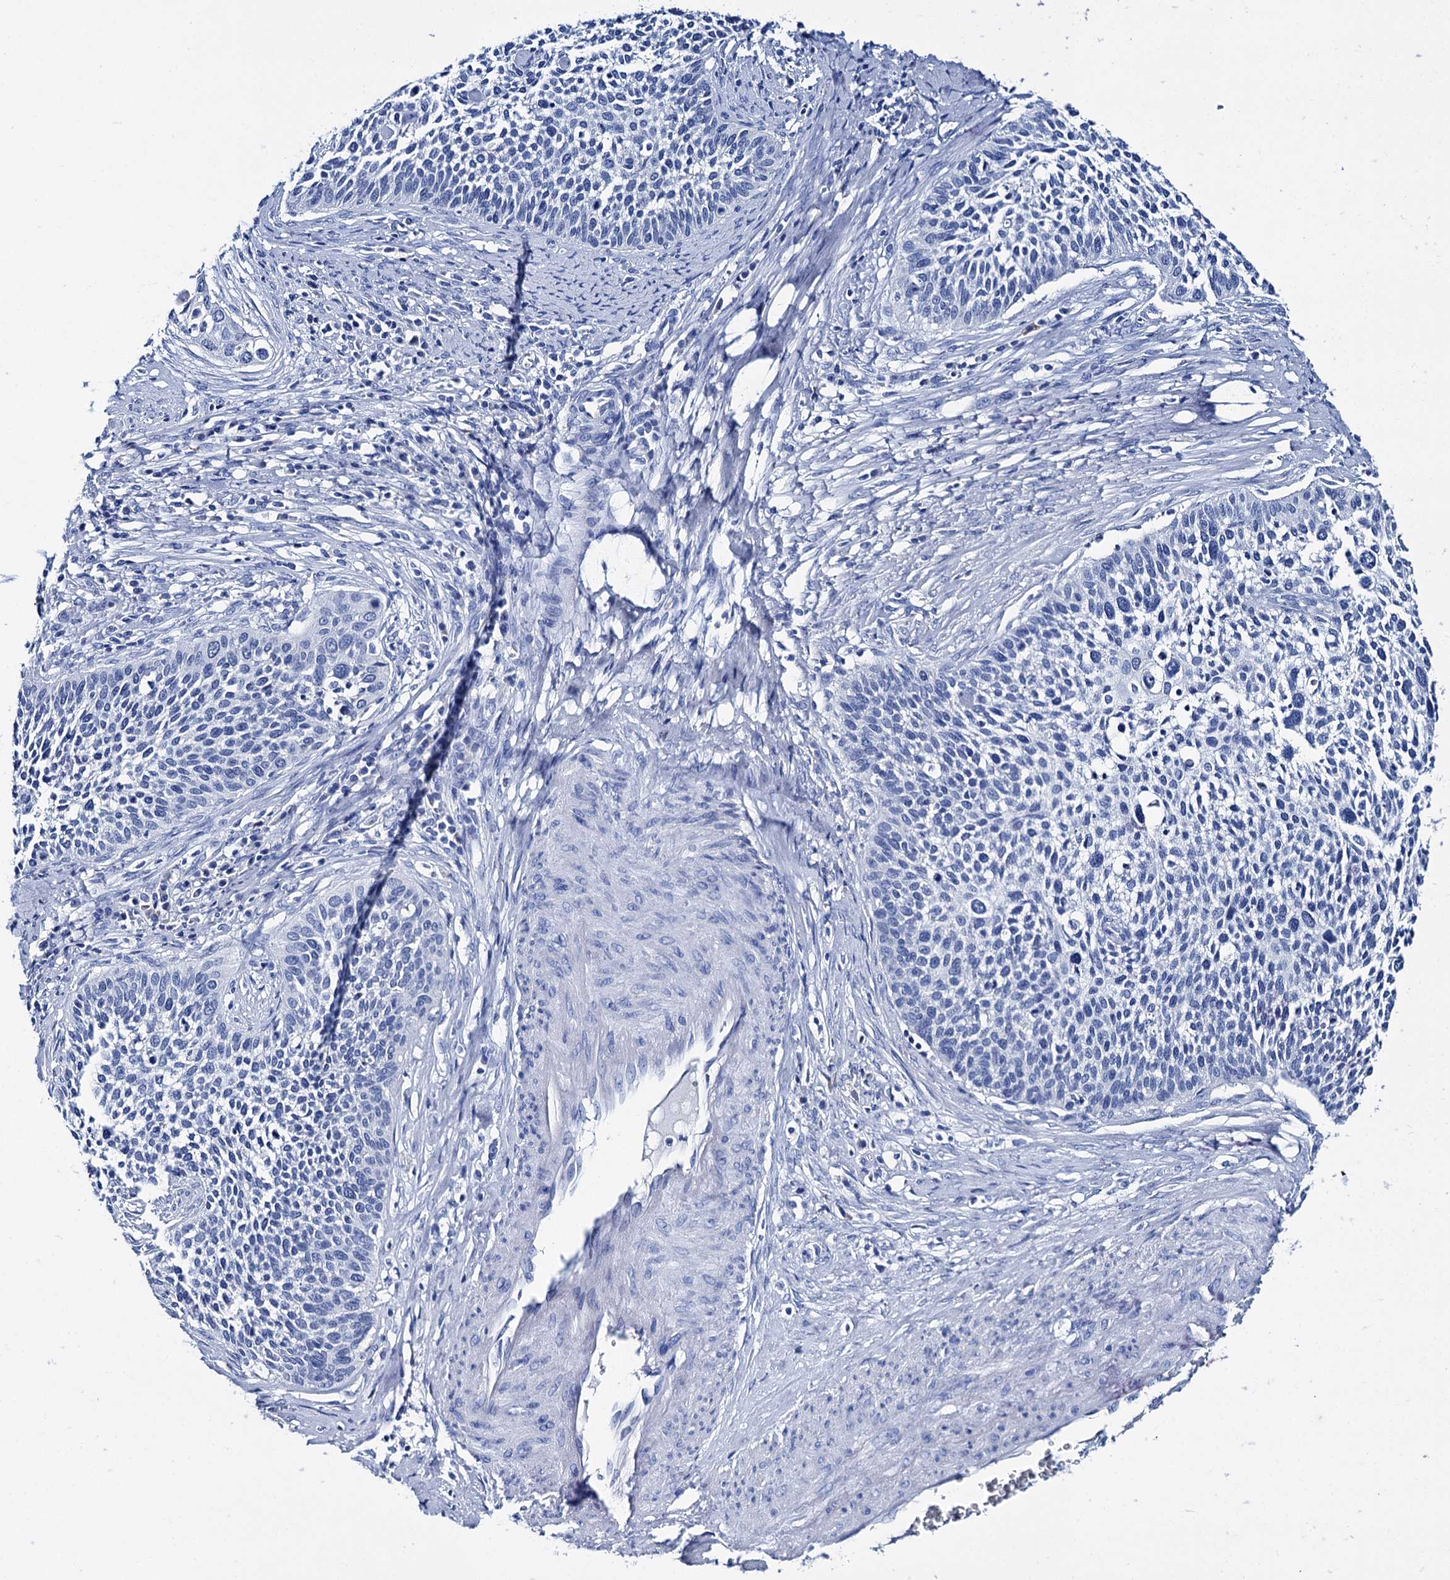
{"staining": {"intensity": "negative", "quantity": "none", "location": "none"}, "tissue": "cervical cancer", "cell_type": "Tumor cells", "image_type": "cancer", "snomed": [{"axis": "morphology", "description": "Squamous cell carcinoma, NOS"}, {"axis": "topography", "description": "Cervix"}], "caption": "This is a histopathology image of IHC staining of cervical squamous cell carcinoma, which shows no expression in tumor cells.", "gene": "BRINP1", "patient": {"sex": "female", "age": 34}}